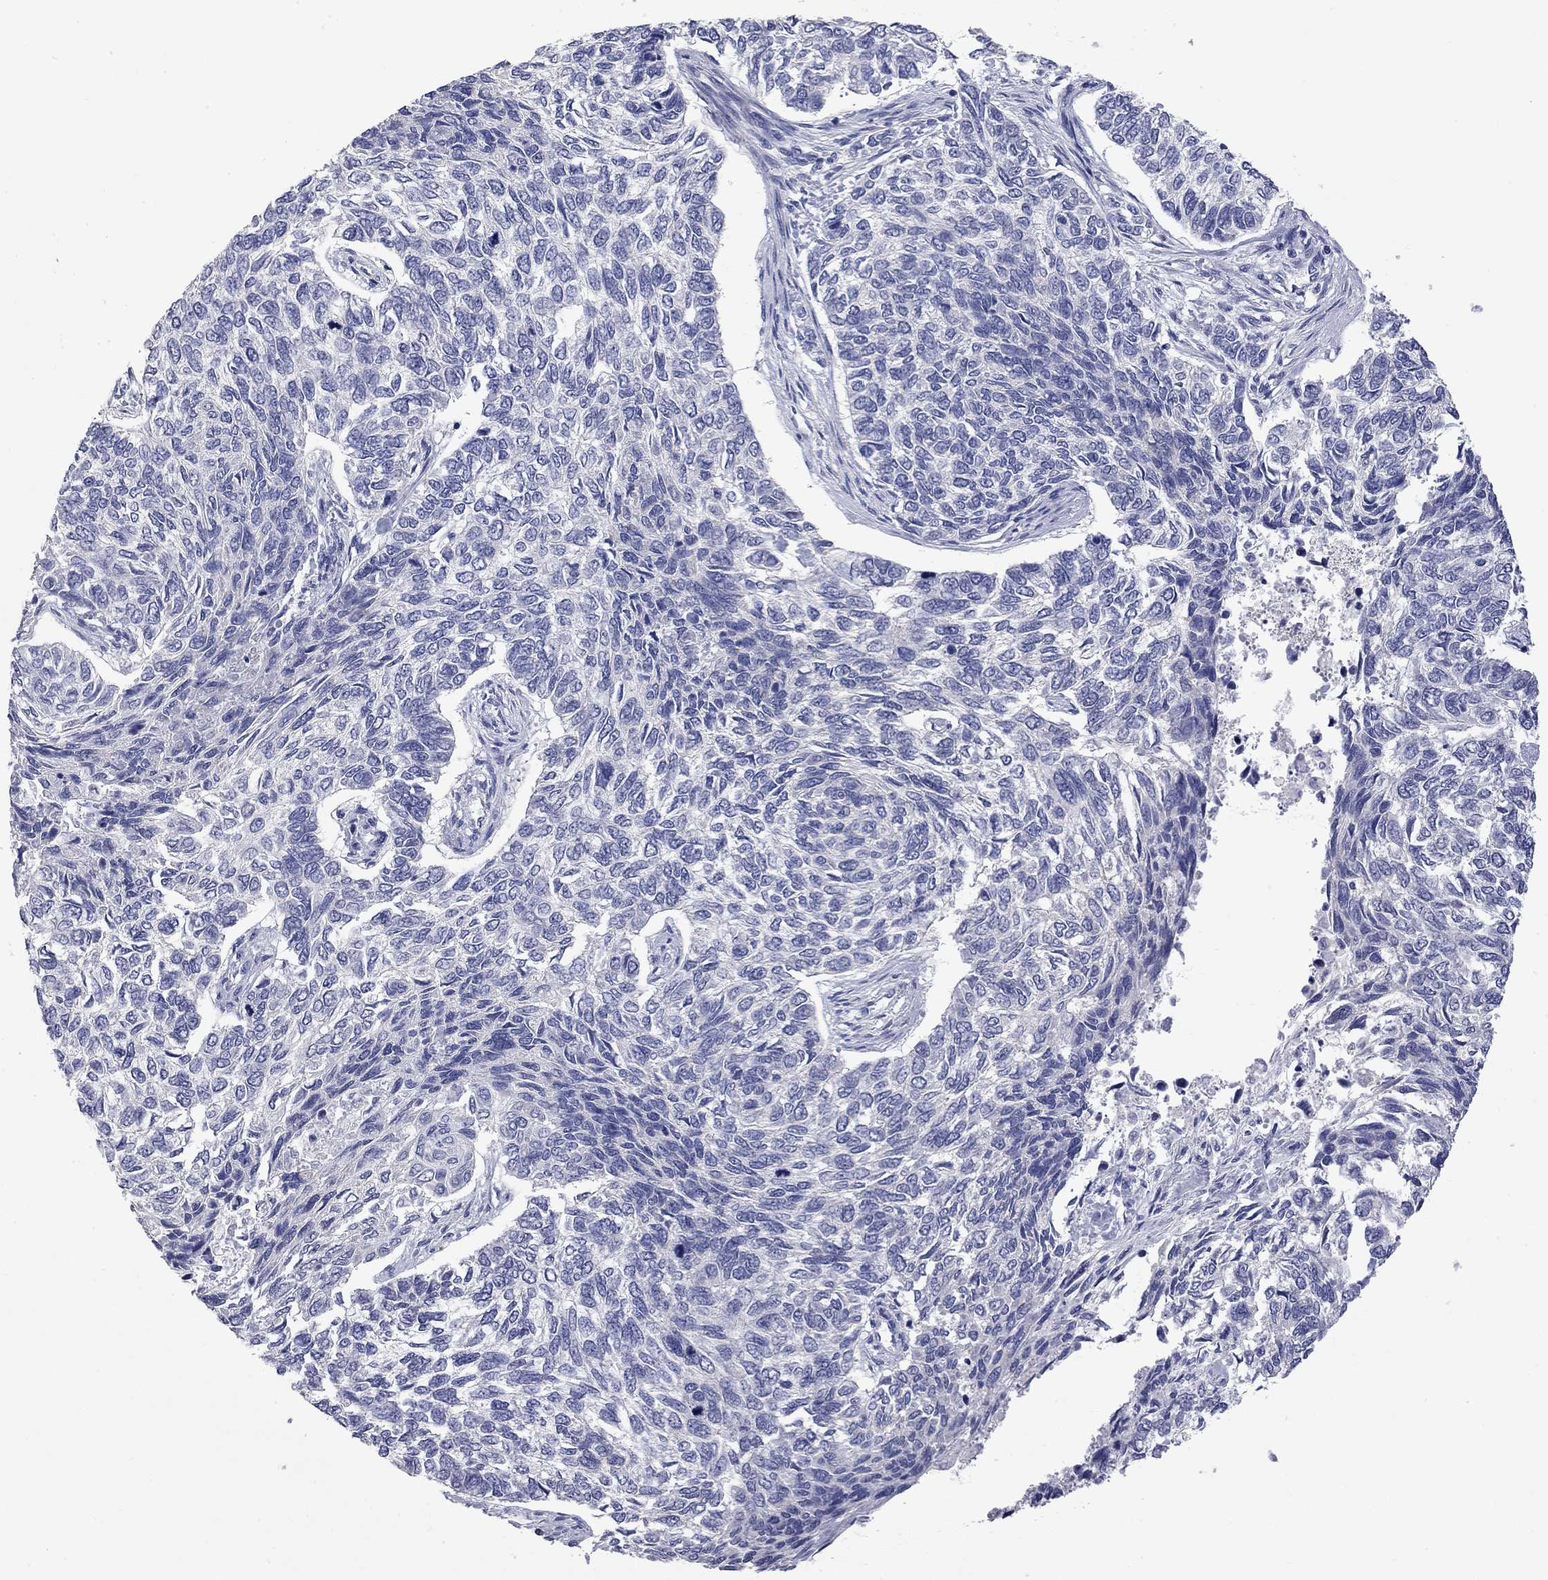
{"staining": {"intensity": "negative", "quantity": "none", "location": "none"}, "tissue": "skin cancer", "cell_type": "Tumor cells", "image_type": "cancer", "snomed": [{"axis": "morphology", "description": "Basal cell carcinoma"}, {"axis": "topography", "description": "Skin"}], "caption": "The image exhibits no staining of tumor cells in basal cell carcinoma (skin).", "gene": "ABCB4", "patient": {"sex": "female", "age": 65}}